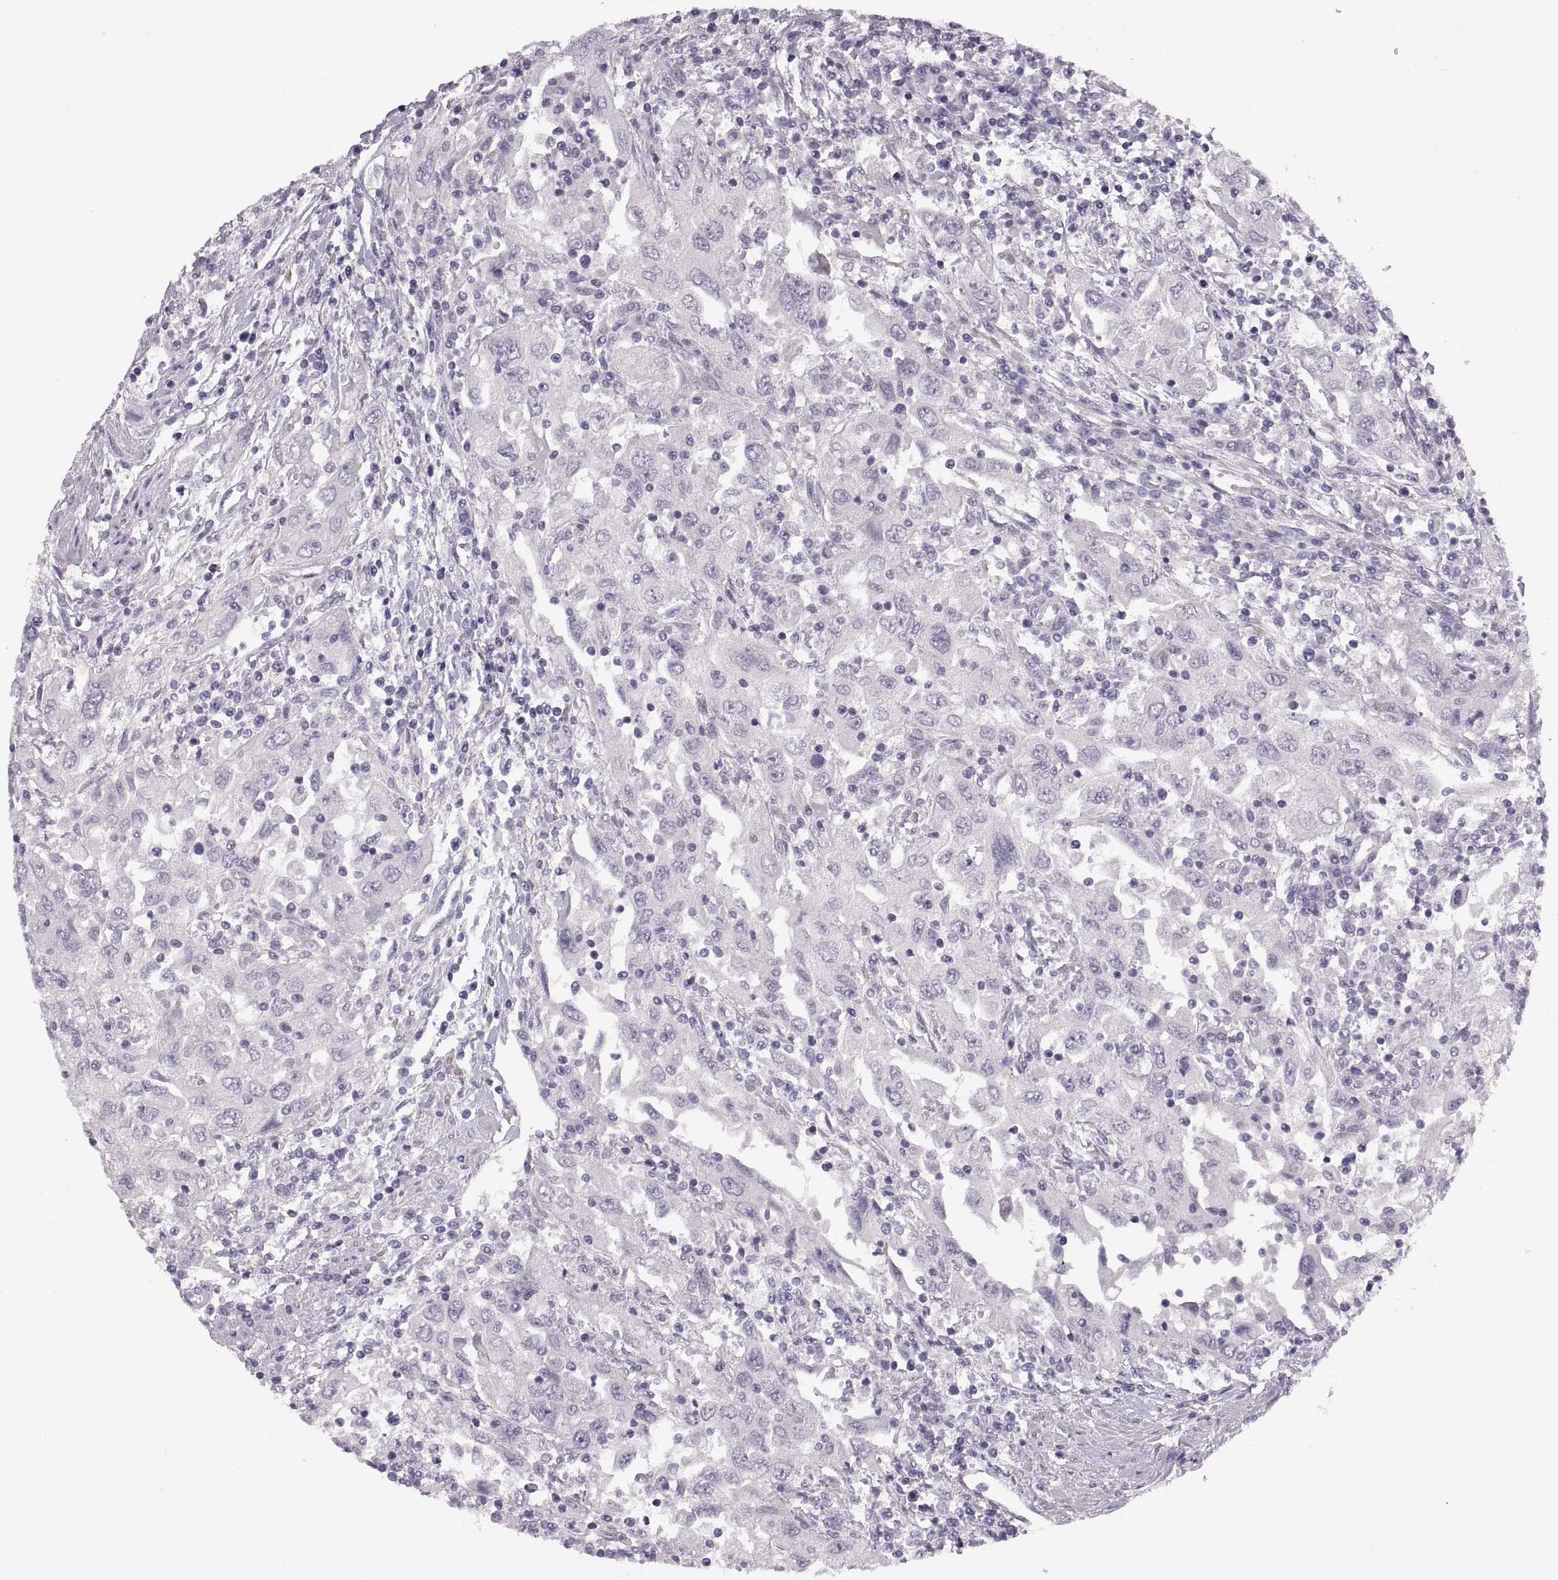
{"staining": {"intensity": "negative", "quantity": "none", "location": "none"}, "tissue": "urothelial cancer", "cell_type": "Tumor cells", "image_type": "cancer", "snomed": [{"axis": "morphology", "description": "Urothelial carcinoma, High grade"}, {"axis": "topography", "description": "Urinary bladder"}], "caption": "Immunohistochemistry image of human urothelial cancer stained for a protein (brown), which shows no staining in tumor cells.", "gene": "ADH6", "patient": {"sex": "male", "age": 76}}